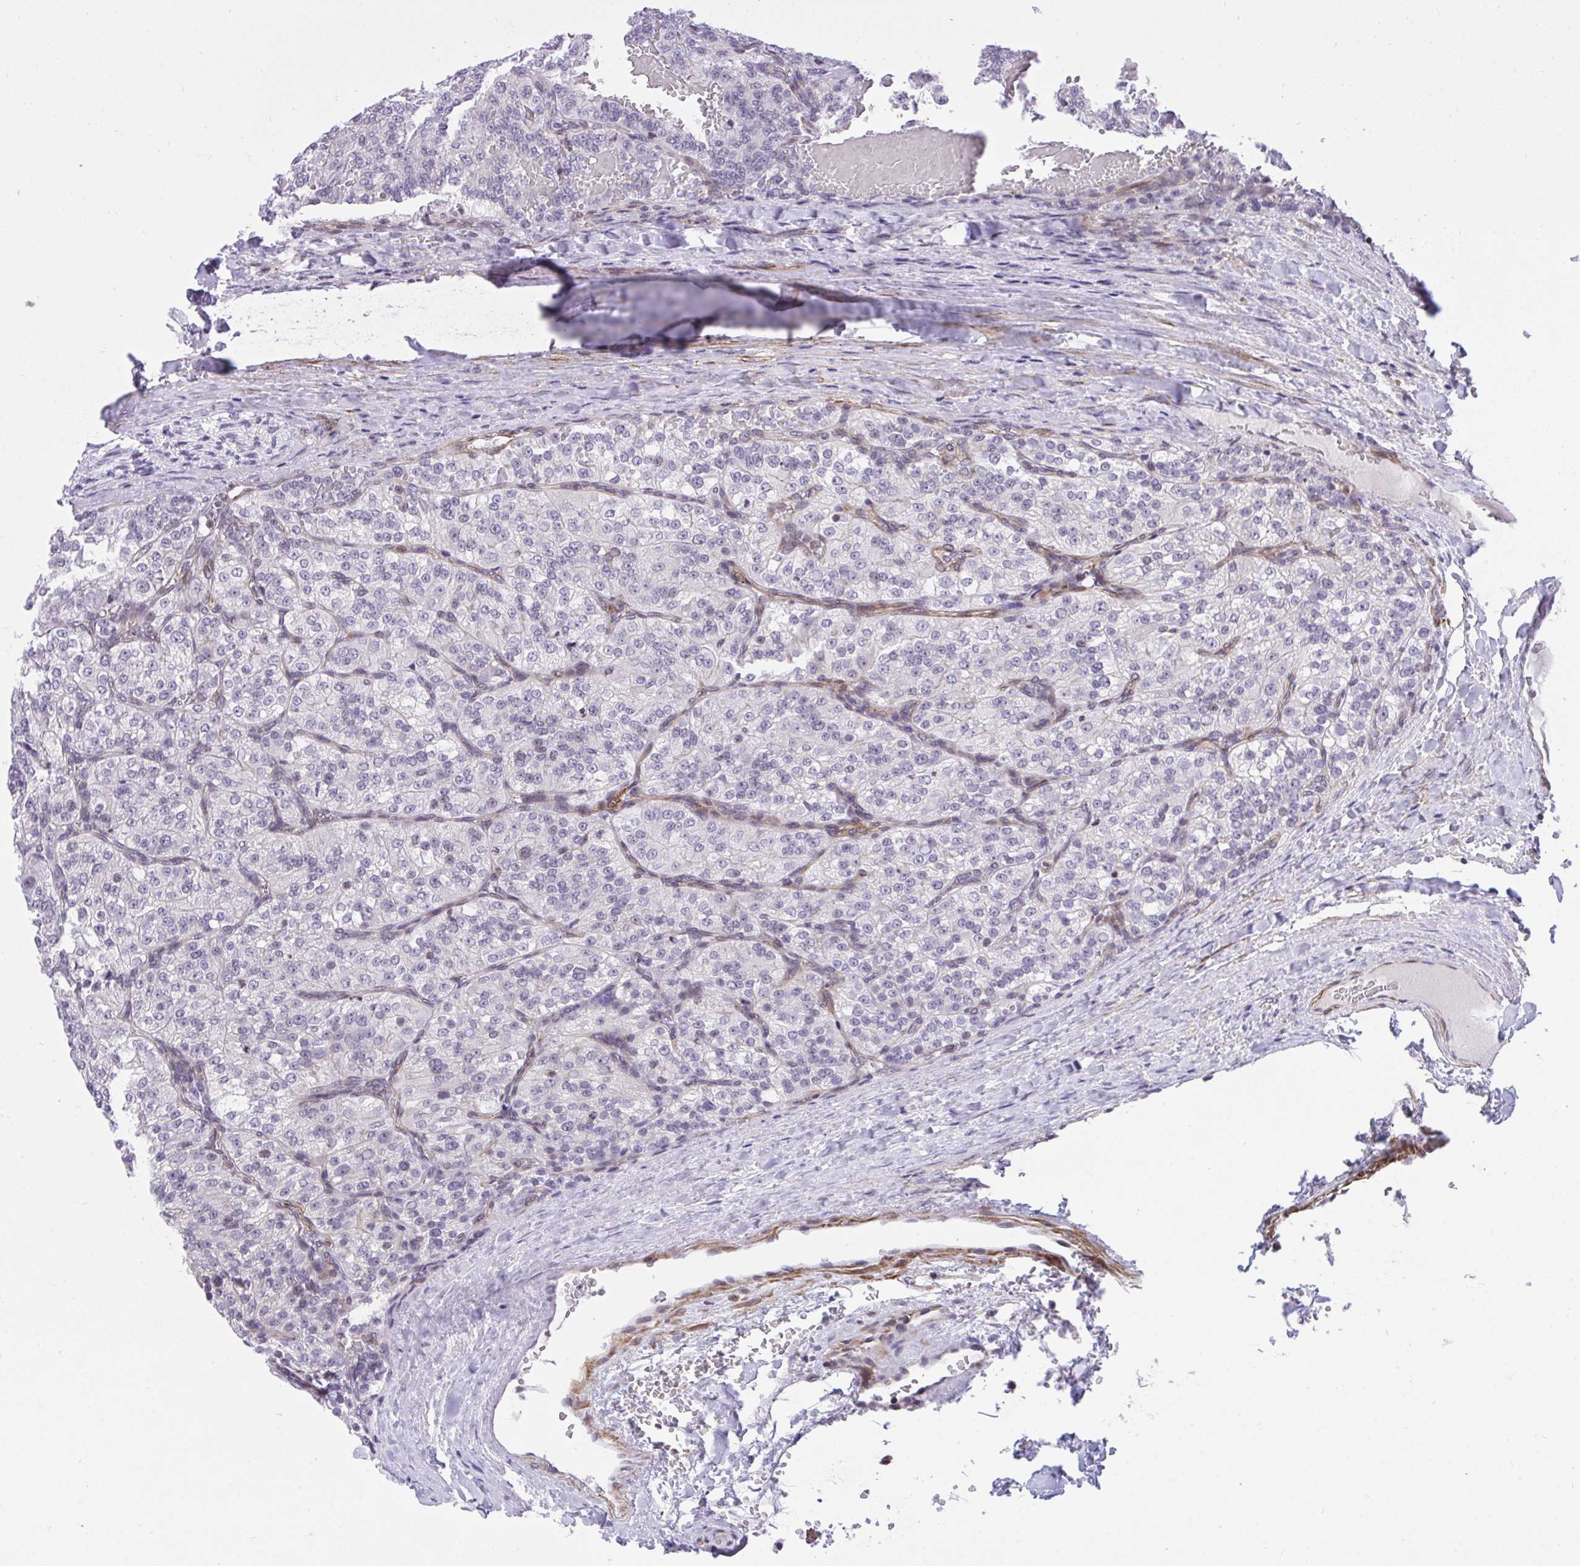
{"staining": {"intensity": "negative", "quantity": "none", "location": "none"}, "tissue": "renal cancer", "cell_type": "Tumor cells", "image_type": "cancer", "snomed": [{"axis": "morphology", "description": "Adenocarcinoma, NOS"}, {"axis": "topography", "description": "Kidney"}], "caption": "DAB immunohistochemical staining of renal adenocarcinoma shows no significant positivity in tumor cells.", "gene": "KCNN4", "patient": {"sex": "female", "age": 63}}